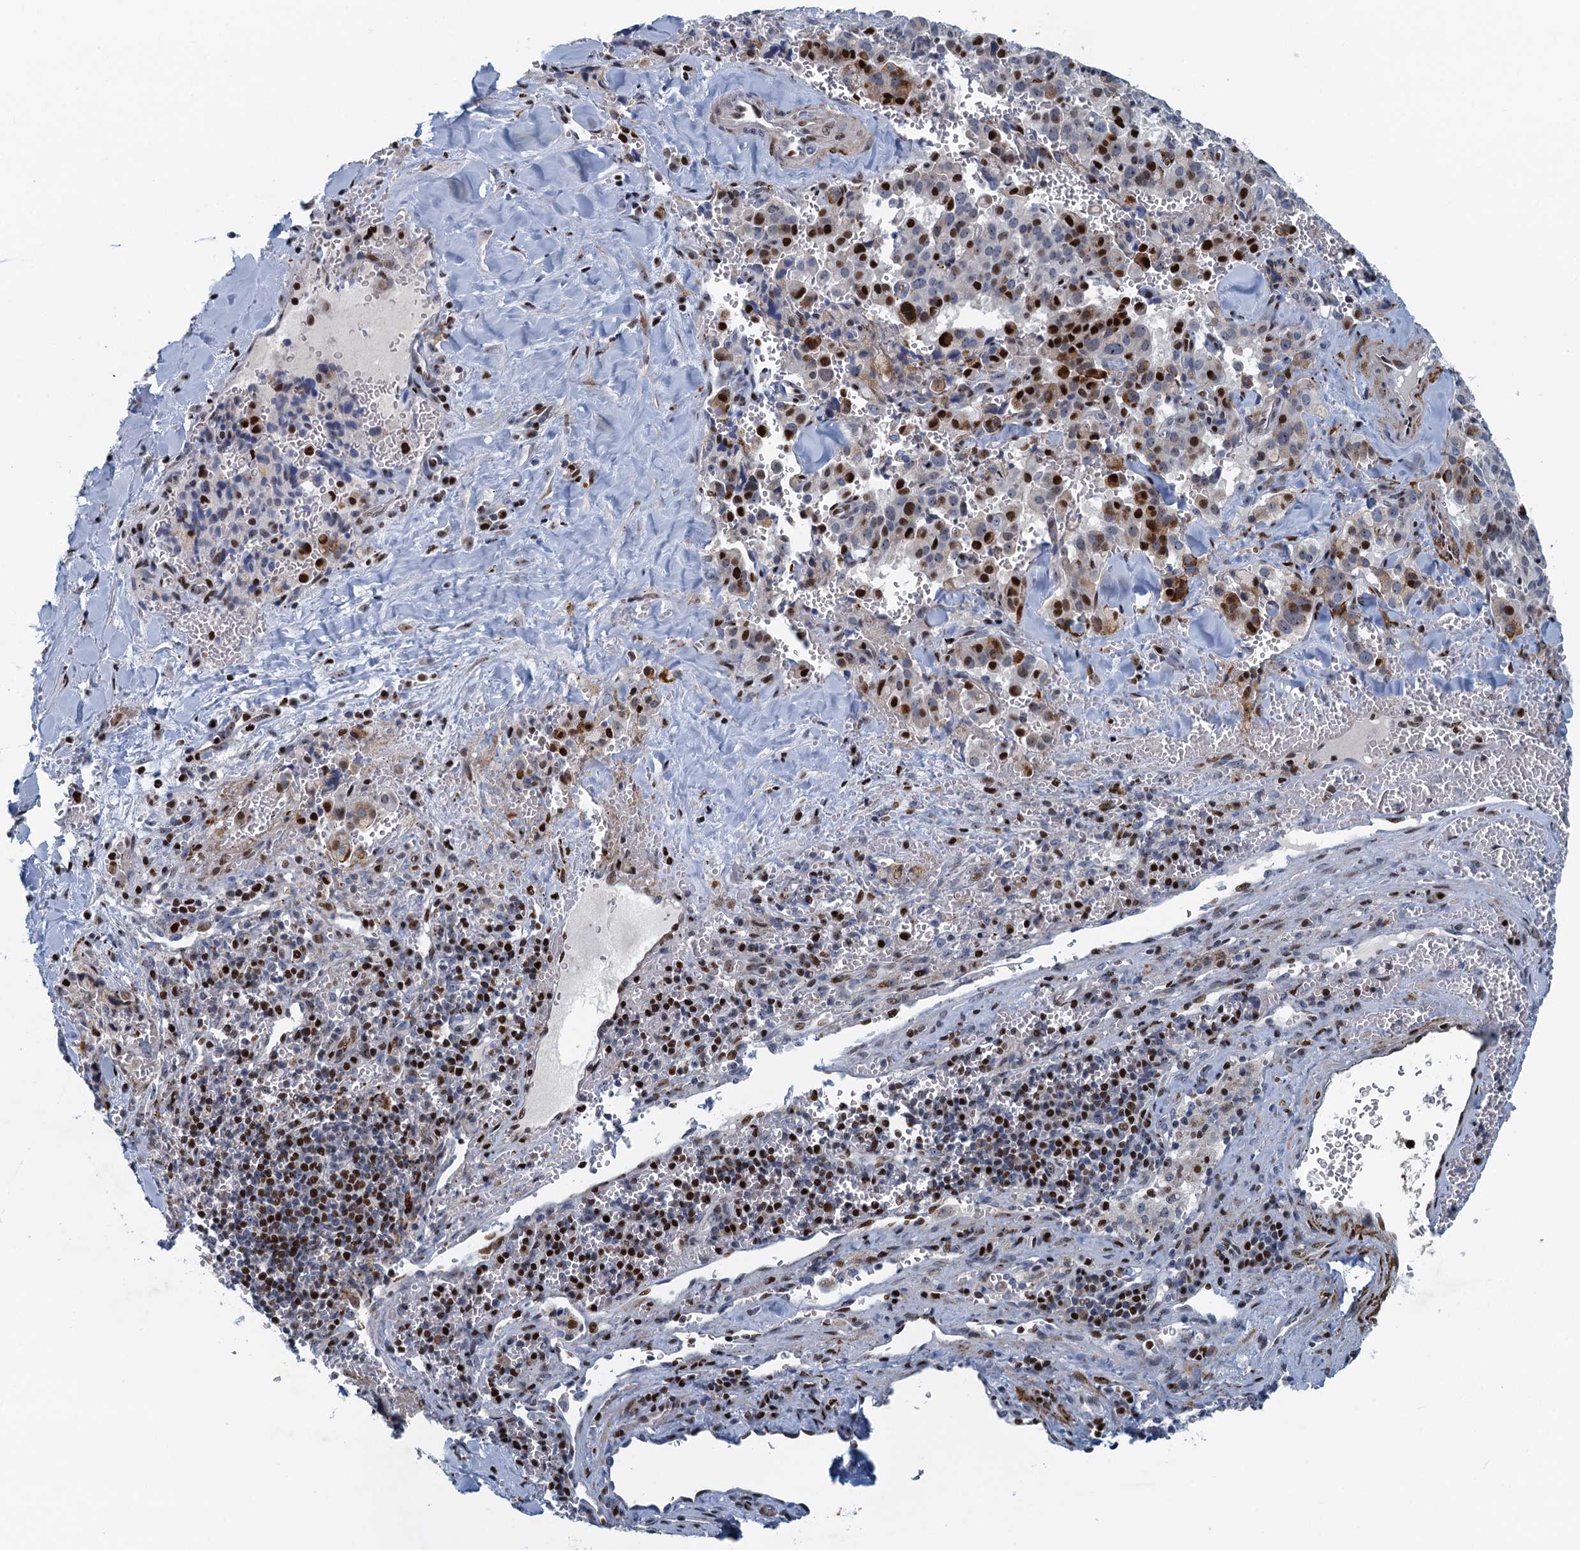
{"staining": {"intensity": "moderate", "quantity": "25%-75%", "location": "nuclear"}, "tissue": "pancreatic cancer", "cell_type": "Tumor cells", "image_type": "cancer", "snomed": [{"axis": "morphology", "description": "Adenocarcinoma, NOS"}, {"axis": "topography", "description": "Pancreas"}], "caption": "Pancreatic adenocarcinoma was stained to show a protein in brown. There is medium levels of moderate nuclear expression in approximately 25%-75% of tumor cells.", "gene": "ANKRD13D", "patient": {"sex": "male", "age": 65}}